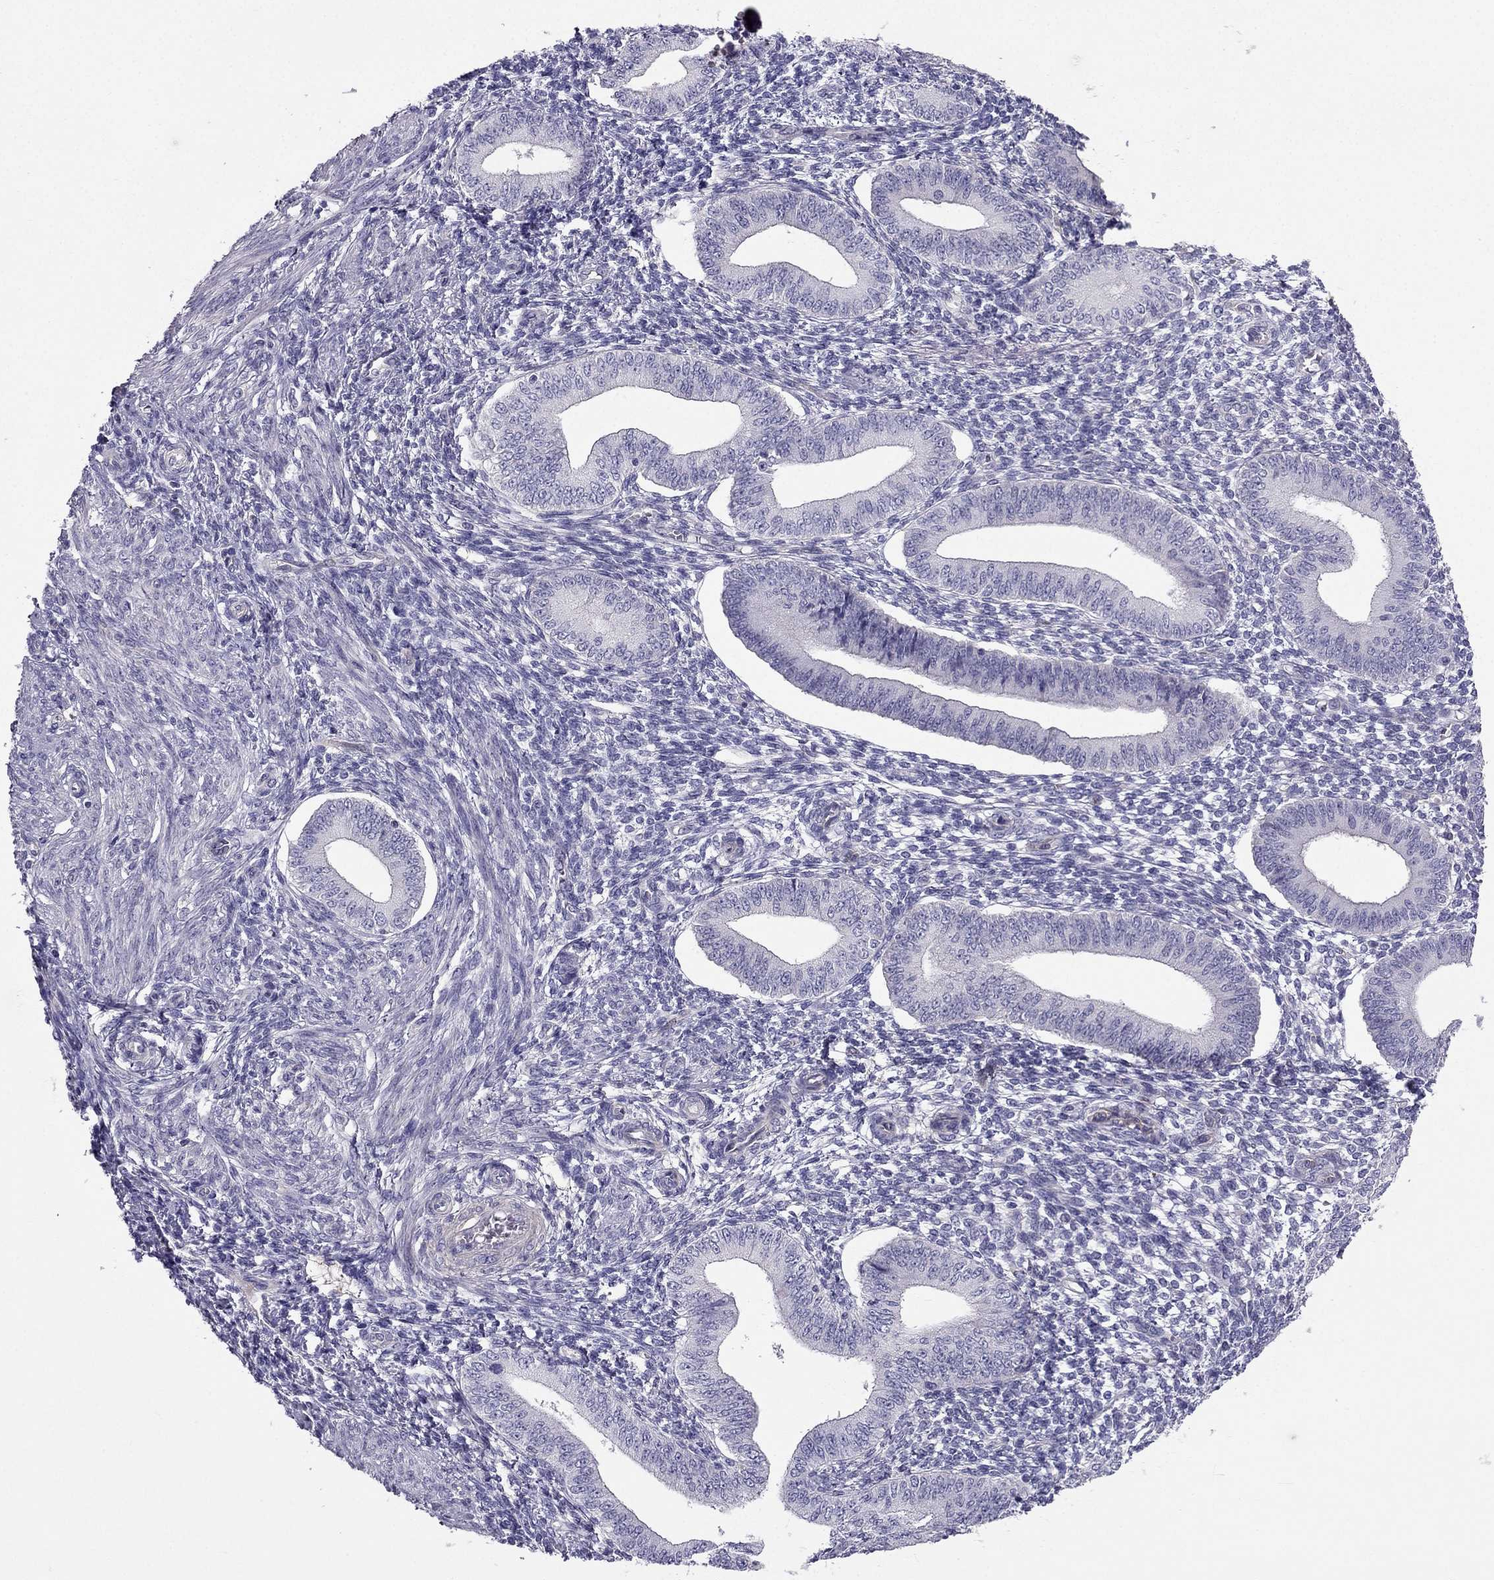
{"staining": {"intensity": "weak", "quantity": "<25%", "location": "cytoplasmic/membranous"}, "tissue": "endometrium", "cell_type": "Cells in endometrial stroma", "image_type": "normal", "snomed": [{"axis": "morphology", "description": "Normal tissue, NOS"}, {"axis": "topography", "description": "Endometrium"}], "caption": "Immunohistochemical staining of benign endometrium shows no significant positivity in cells in endometrial stroma. Nuclei are stained in blue.", "gene": "SYT5", "patient": {"sex": "female", "age": 42}}